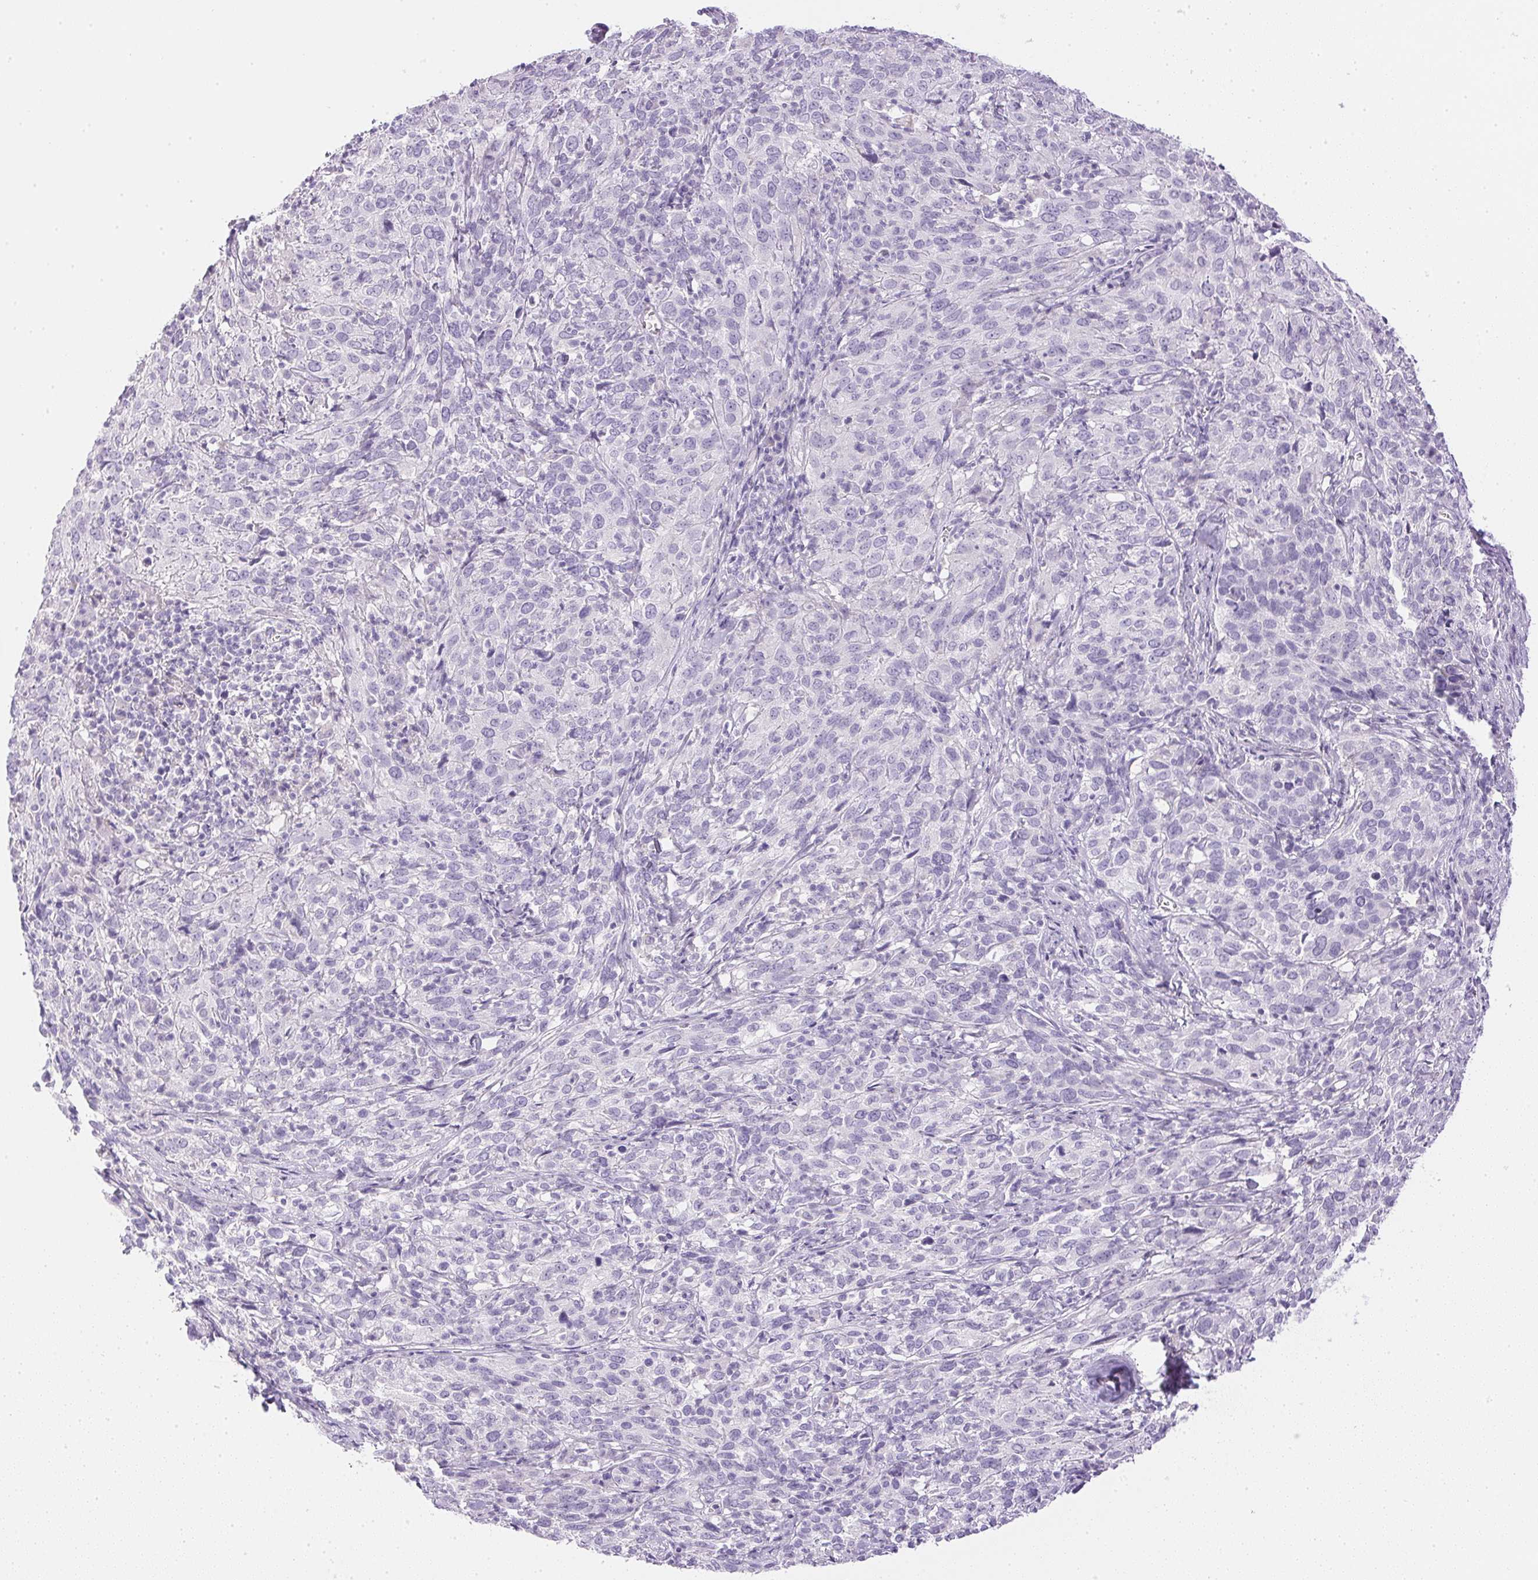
{"staining": {"intensity": "negative", "quantity": "none", "location": "none"}, "tissue": "cervical cancer", "cell_type": "Tumor cells", "image_type": "cancer", "snomed": [{"axis": "morphology", "description": "Squamous cell carcinoma, NOS"}, {"axis": "topography", "description": "Cervix"}], "caption": "This is an immunohistochemistry (IHC) histopathology image of squamous cell carcinoma (cervical). There is no positivity in tumor cells.", "gene": "CTRL", "patient": {"sex": "female", "age": 51}}